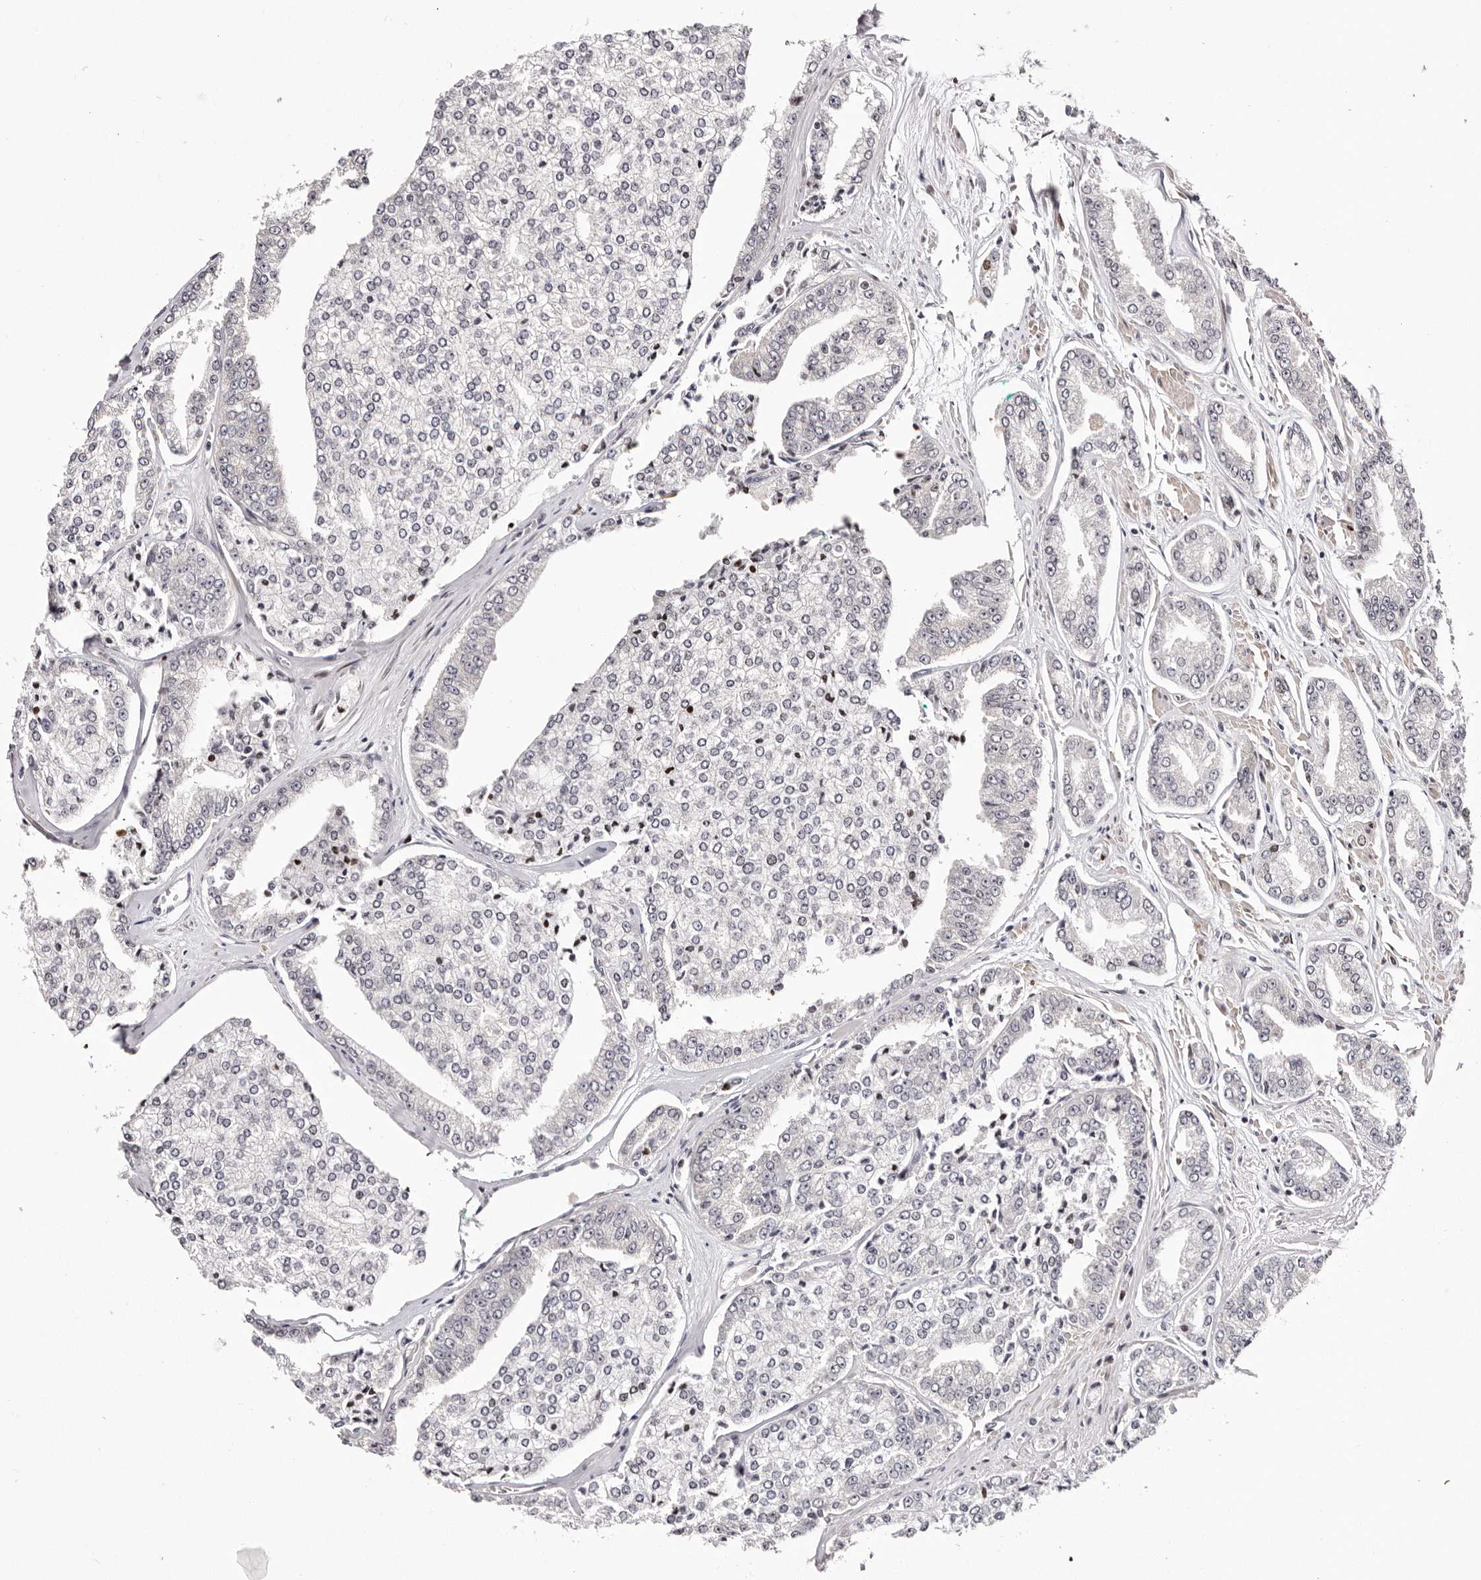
{"staining": {"intensity": "negative", "quantity": "none", "location": "none"}, "tissue": "prostate cancer", "cell_type": "Tumor cells", "image_type": "cancer", "snomed": [{"axis": "morphology", "description": "Adenocarcinoma, High grade"}, {"axis": "topography", "description": "Prostate"}], "caption": "Protein analysis of adenocarcinoma (high-grade) (prostate) demonstrates no significant positivity in tumor cells.", "gene": "NUP153", "patient": {"sex": "male", "age": 71}}